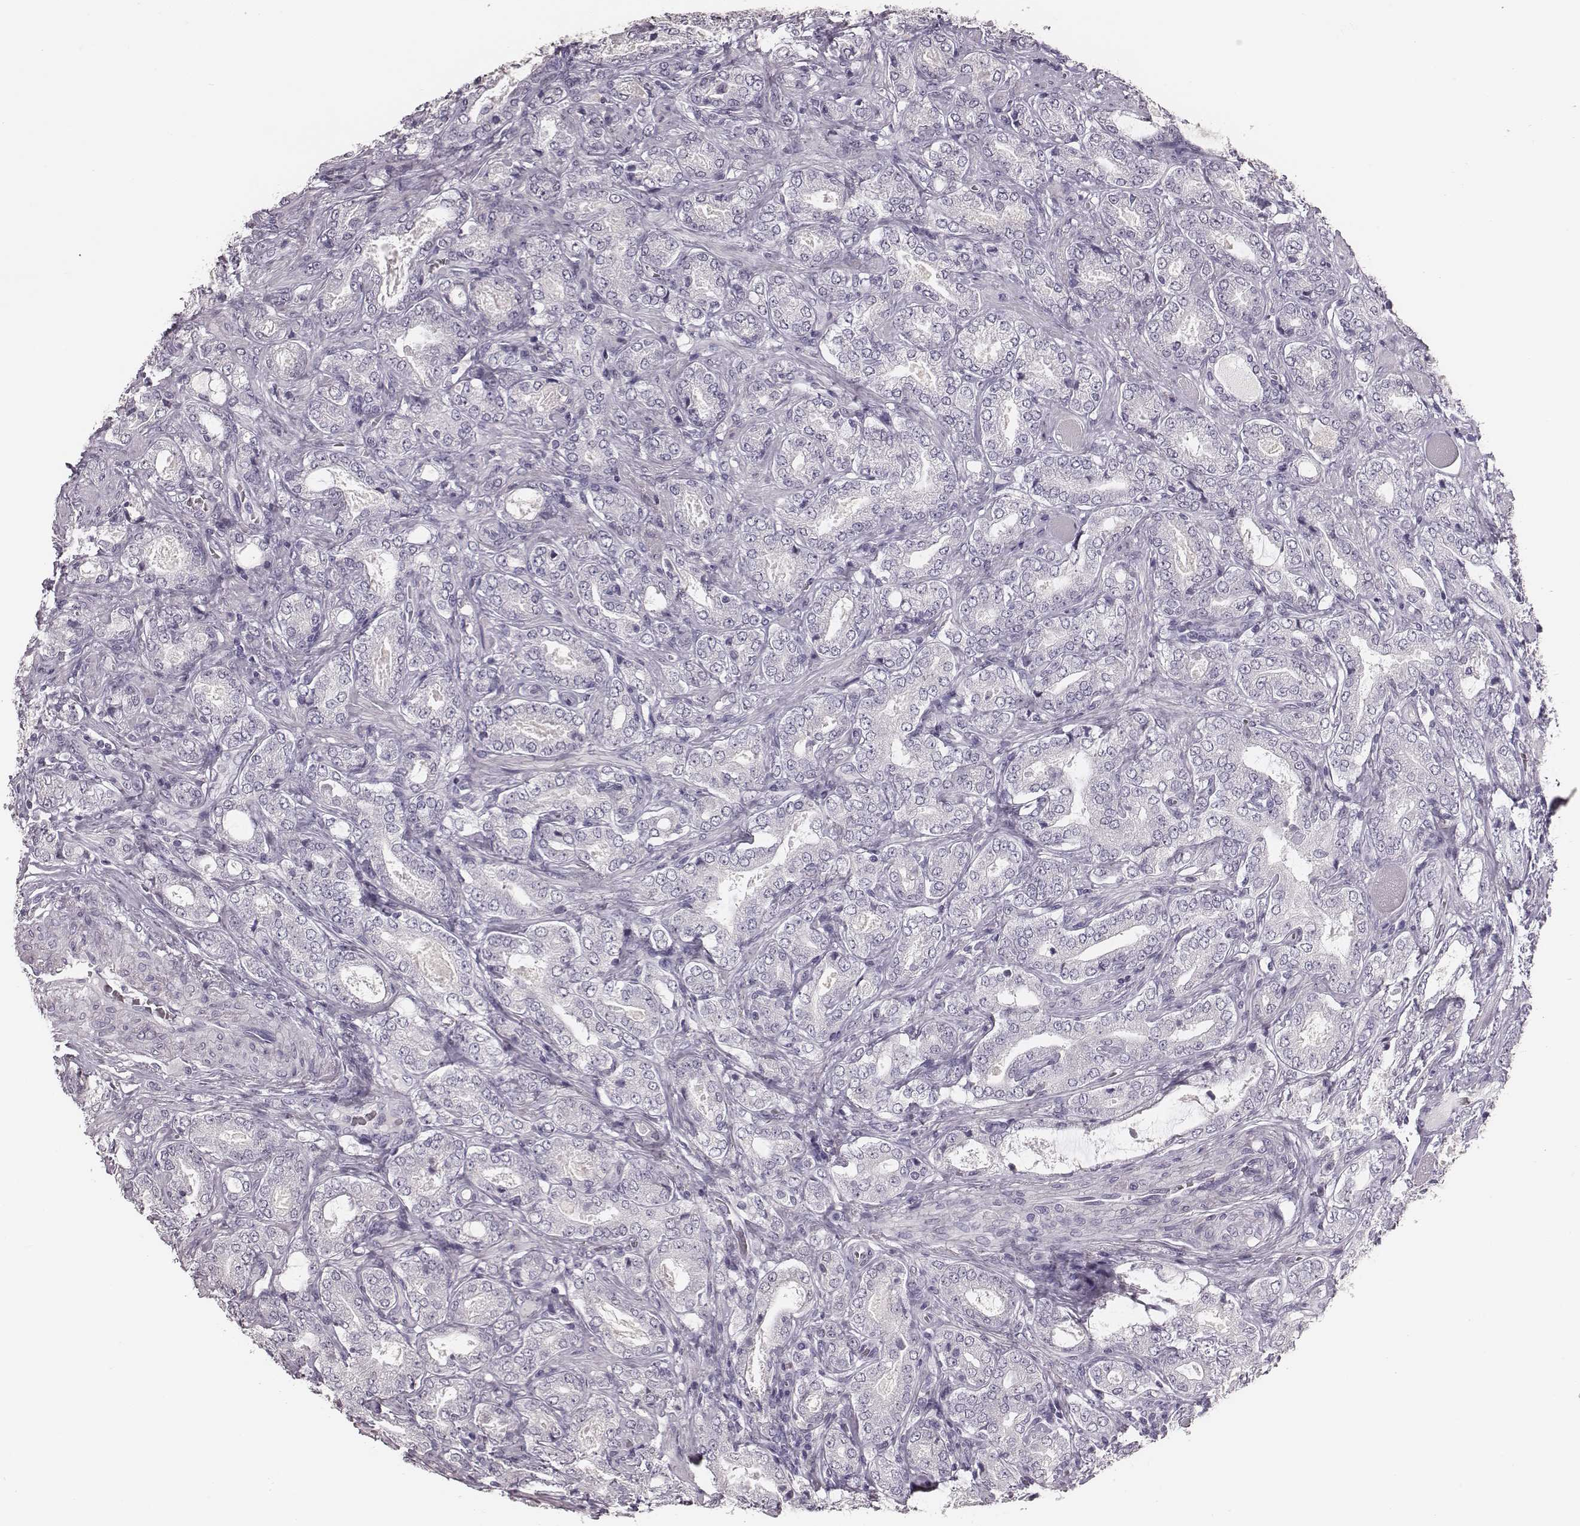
{"staining": {"intensity": "negative", "quantity": "none", "location": "none"}, "tissue": "prostate cancer", "cell_type": "Tumor cells", "image_type": "cancer", "snomed": [{"axis": "morphology", "description": "Adenocarcinoma, NOS"}, {"axis": "topography", "description": "Prostate"}], "caption": "IHC image of neoplastic tissue: human prostate cancer (adenocarcinoma) stained with DAB (3,3'-diaminobenzidine) reveals no significant protein positivity in tumor cells.", "gene": "CSHL1", "patient": {"sex": "male", "age": 64}}